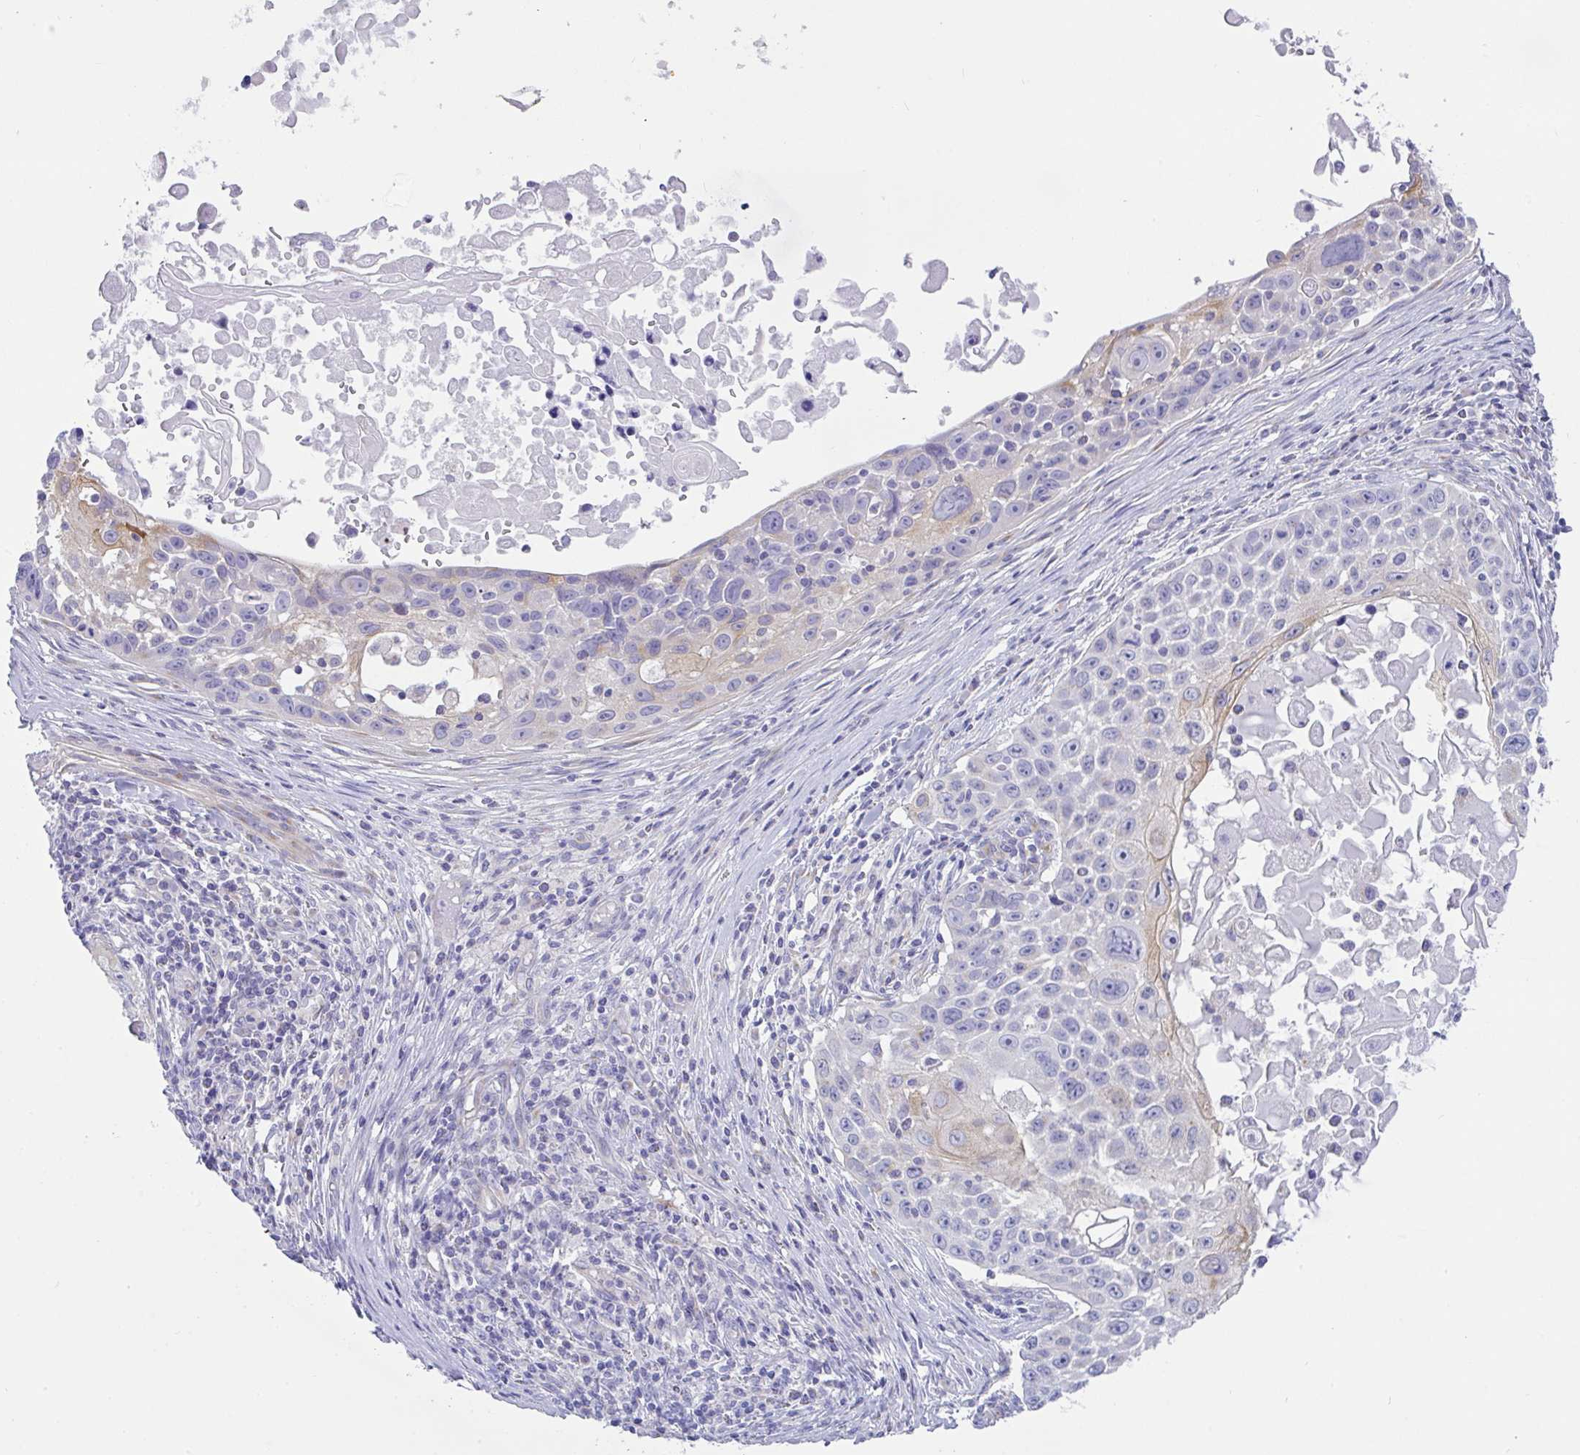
{"staining": {"intensity": "weak", "quantity": "<25%", "location": "cytoplasmic/membranous"}, "tissue": "skin cancer", "cell_type": "Tumor cells", "image_type": "cancer", "snomed": [{"axis": "morphology", "description": "Squamous cell carcinoma, NOS"}, {"axis": "topography", "description": "Skin"}], "caption": "Human skin cancer (squamous cell carcinoma) stained for a protein using IHC exhibits no positivity in tumor cells.", "gene": "FAM177A1", "patient": {"sex": "male", "age": 24}}